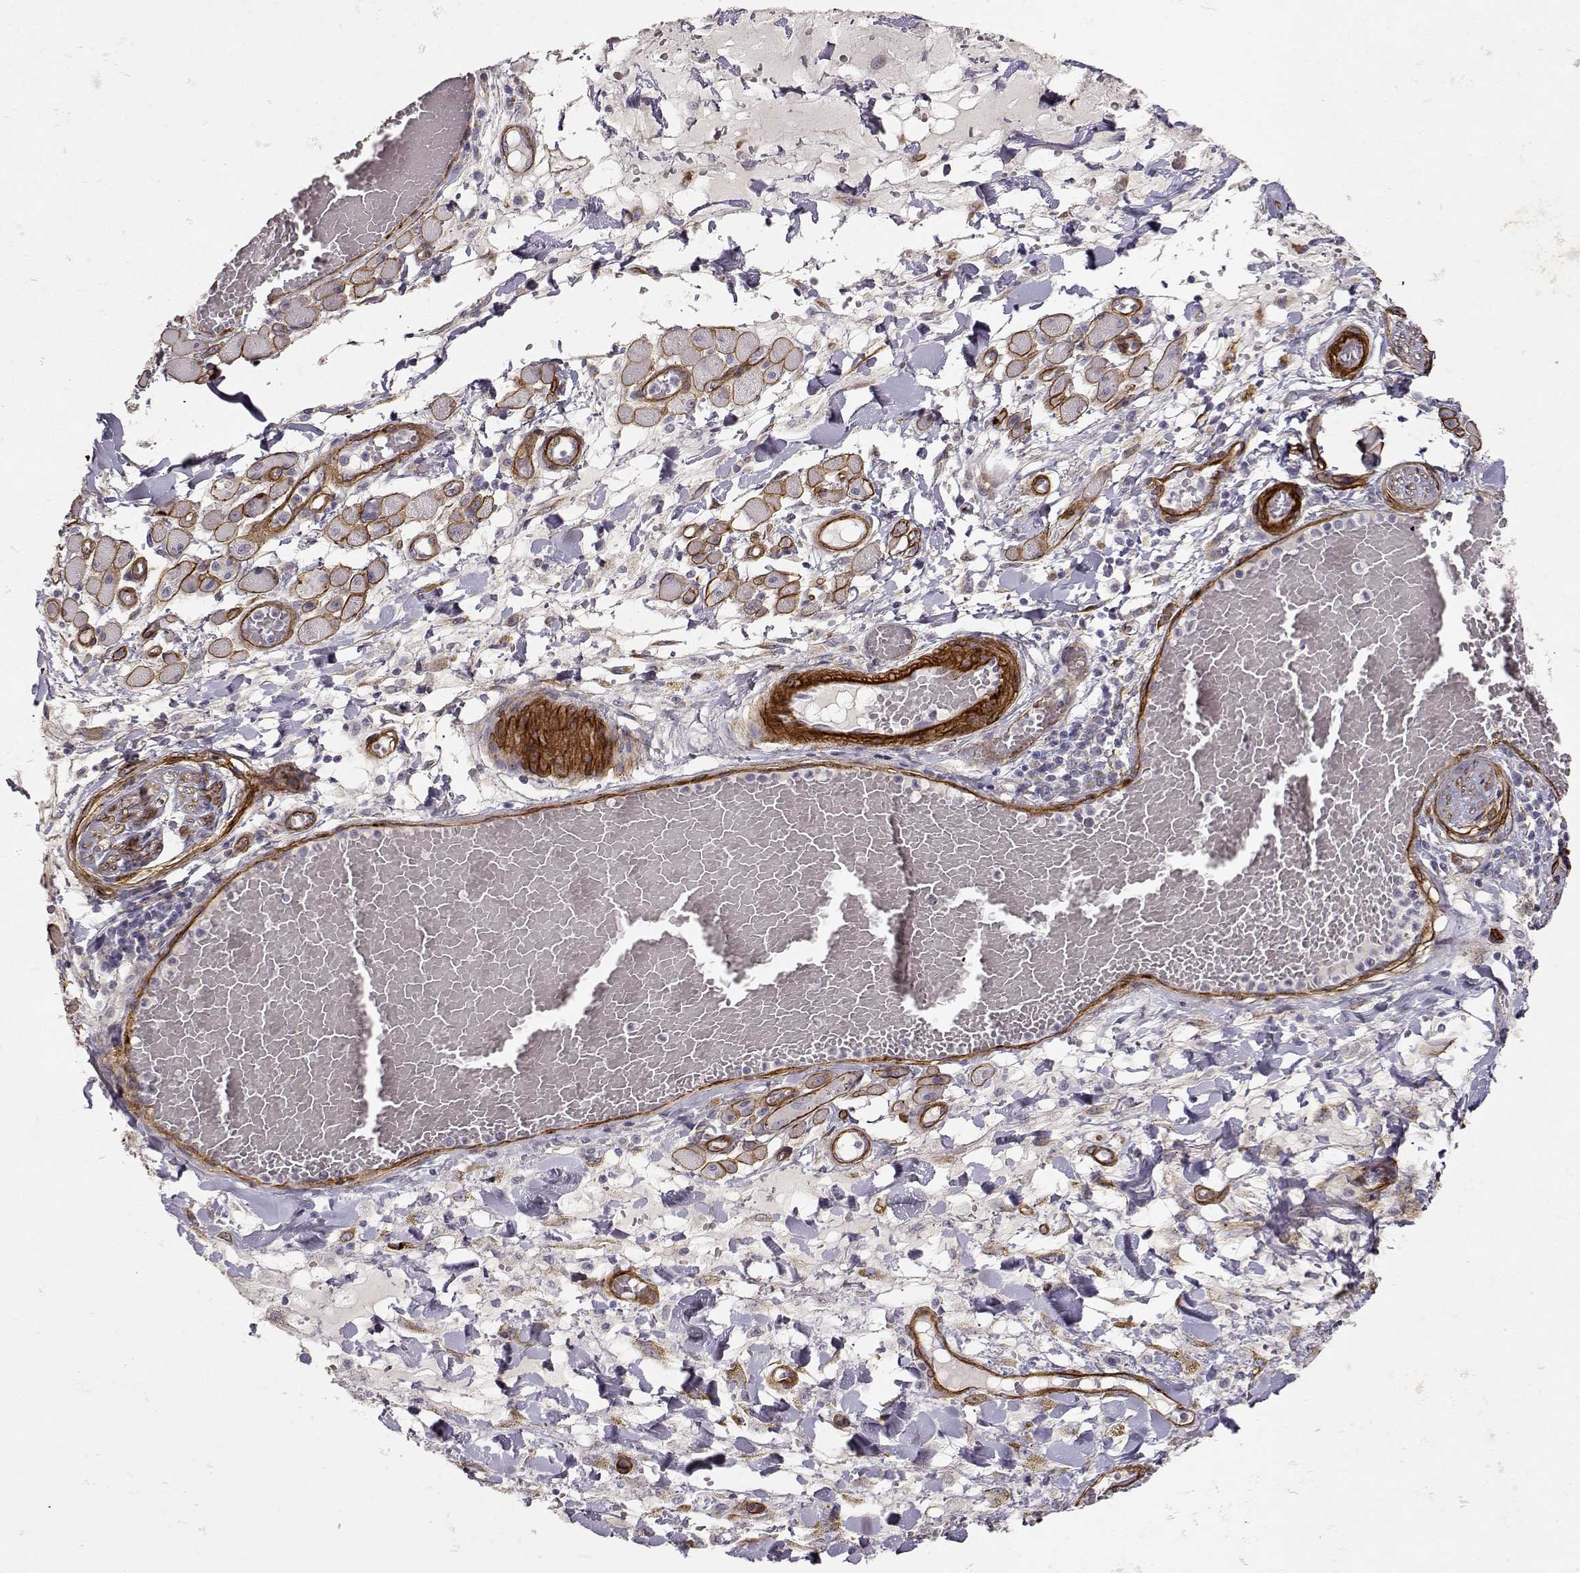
{"staining": {"intensity": "negative", "quantity": "none", "location": "none"}, "tissue": "melanoma", "cell_type": "Tumor cells", "image_type": "cancer", "snomed": [{"axis": "morphology", "description": "Malignant melanoma, NOS"}, {"axis": "topography", "description": "Skin"}], "caption": "This image is of melanoma stained with IHC to label a protein in brown with the nuclei are counter-stained blue. There is no expression in tumor cells.", "gene": "LAMC1", "patient": {"sex": "female", "age": 91}}